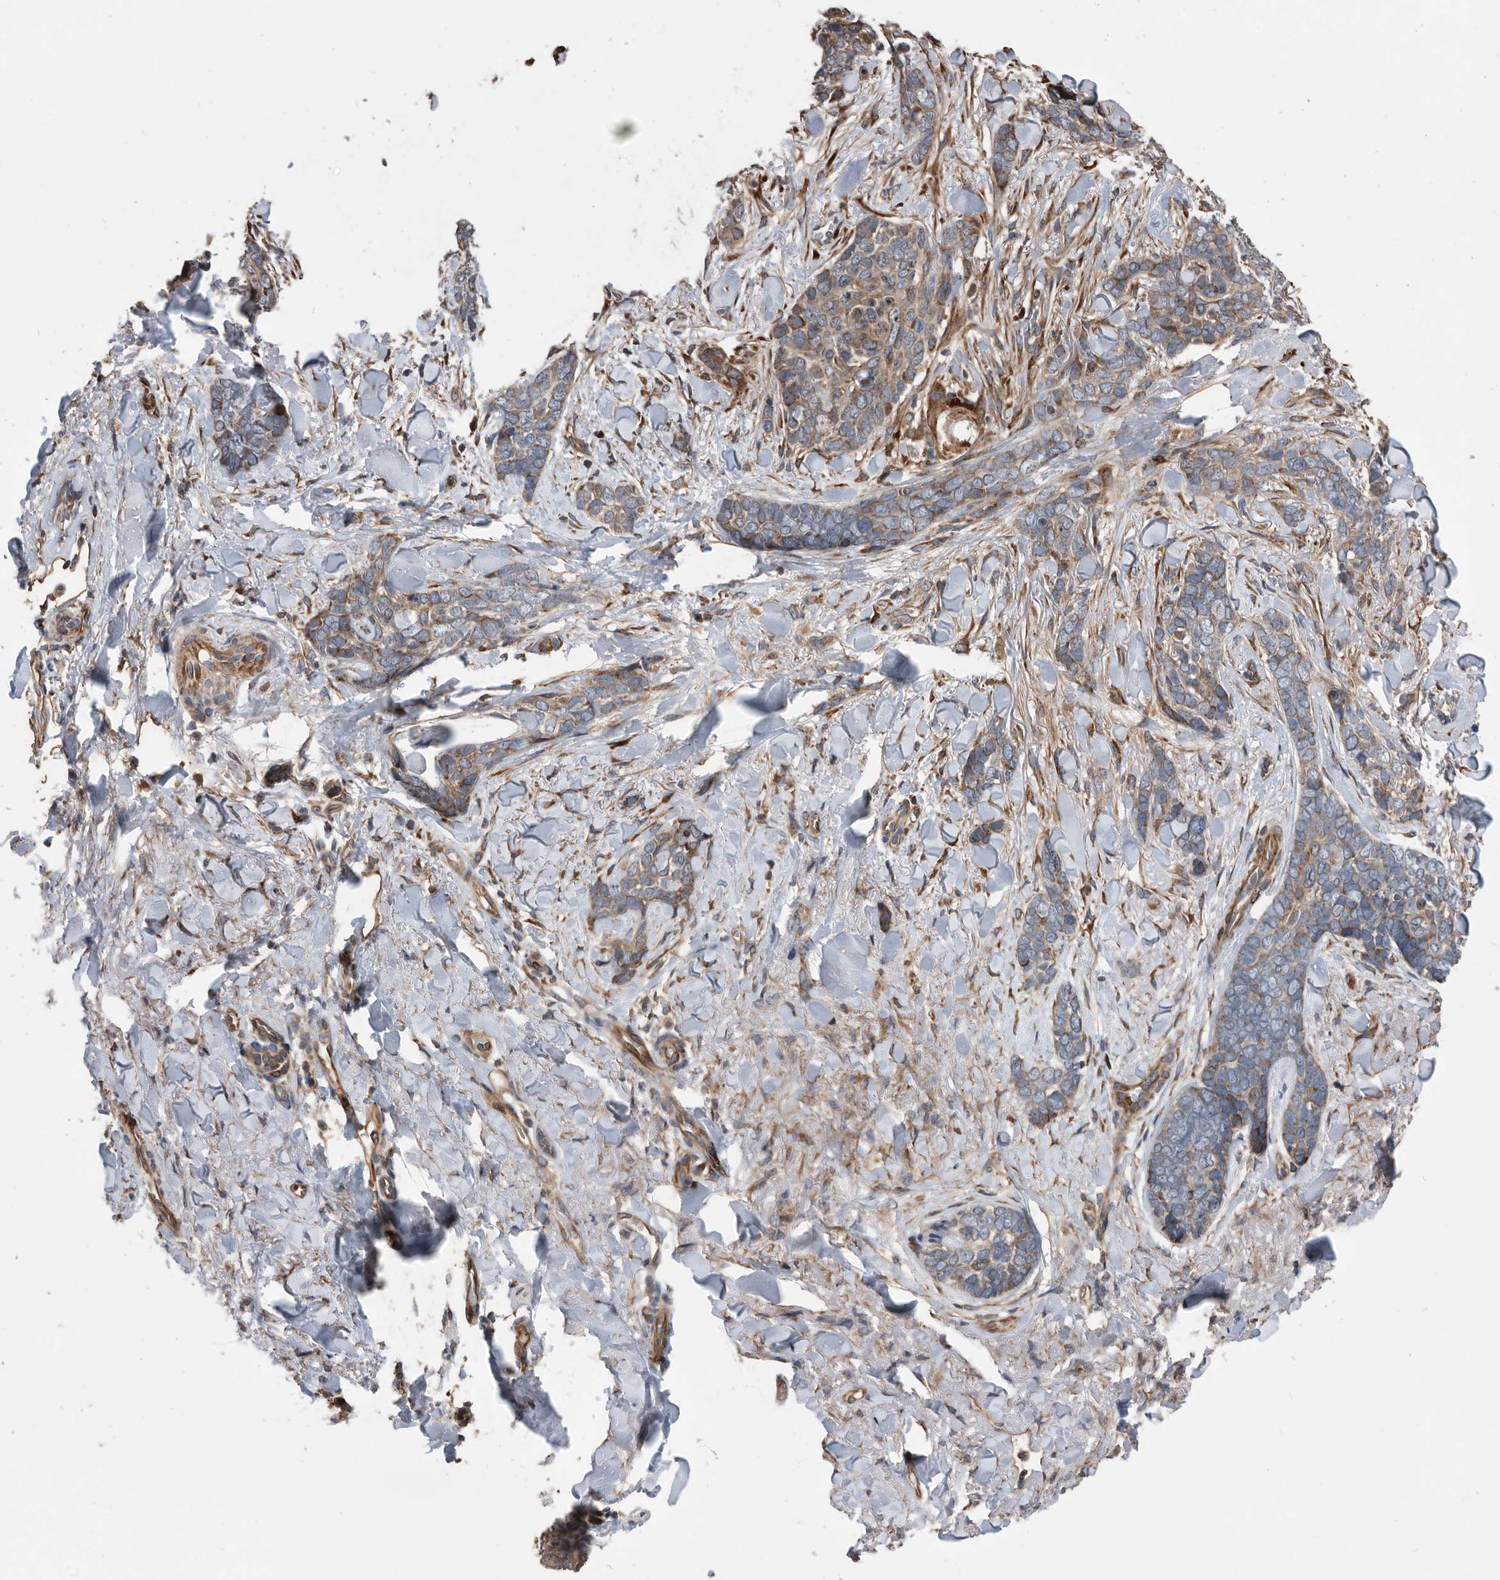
{"staining": {"intensity": "weak", "quantity": "25%-75%", "location": "cytoplasmic/membranous"}, "tissue": "skin cancer", "cell_type": "Tumor cells", "image_type": "cancer", "snomed": [{"axis": "morphology", "description": "Basal cell carcinoma"}, {"axis": "topography", "description": "Skin"}], "caption": "A brown stain shows weak cytoplasmic/membranous positivity of a protein in human skin cancer (basal cell carcinoma) tumor cells. The staining was performed using DAB (3,3'-diaminobenzidine), with brown indicating positive protein expression. Nuclei are stained blue with hematoxylin.", "gene": "SERINC2", "patient": {"sex": "female", "age": 82}}